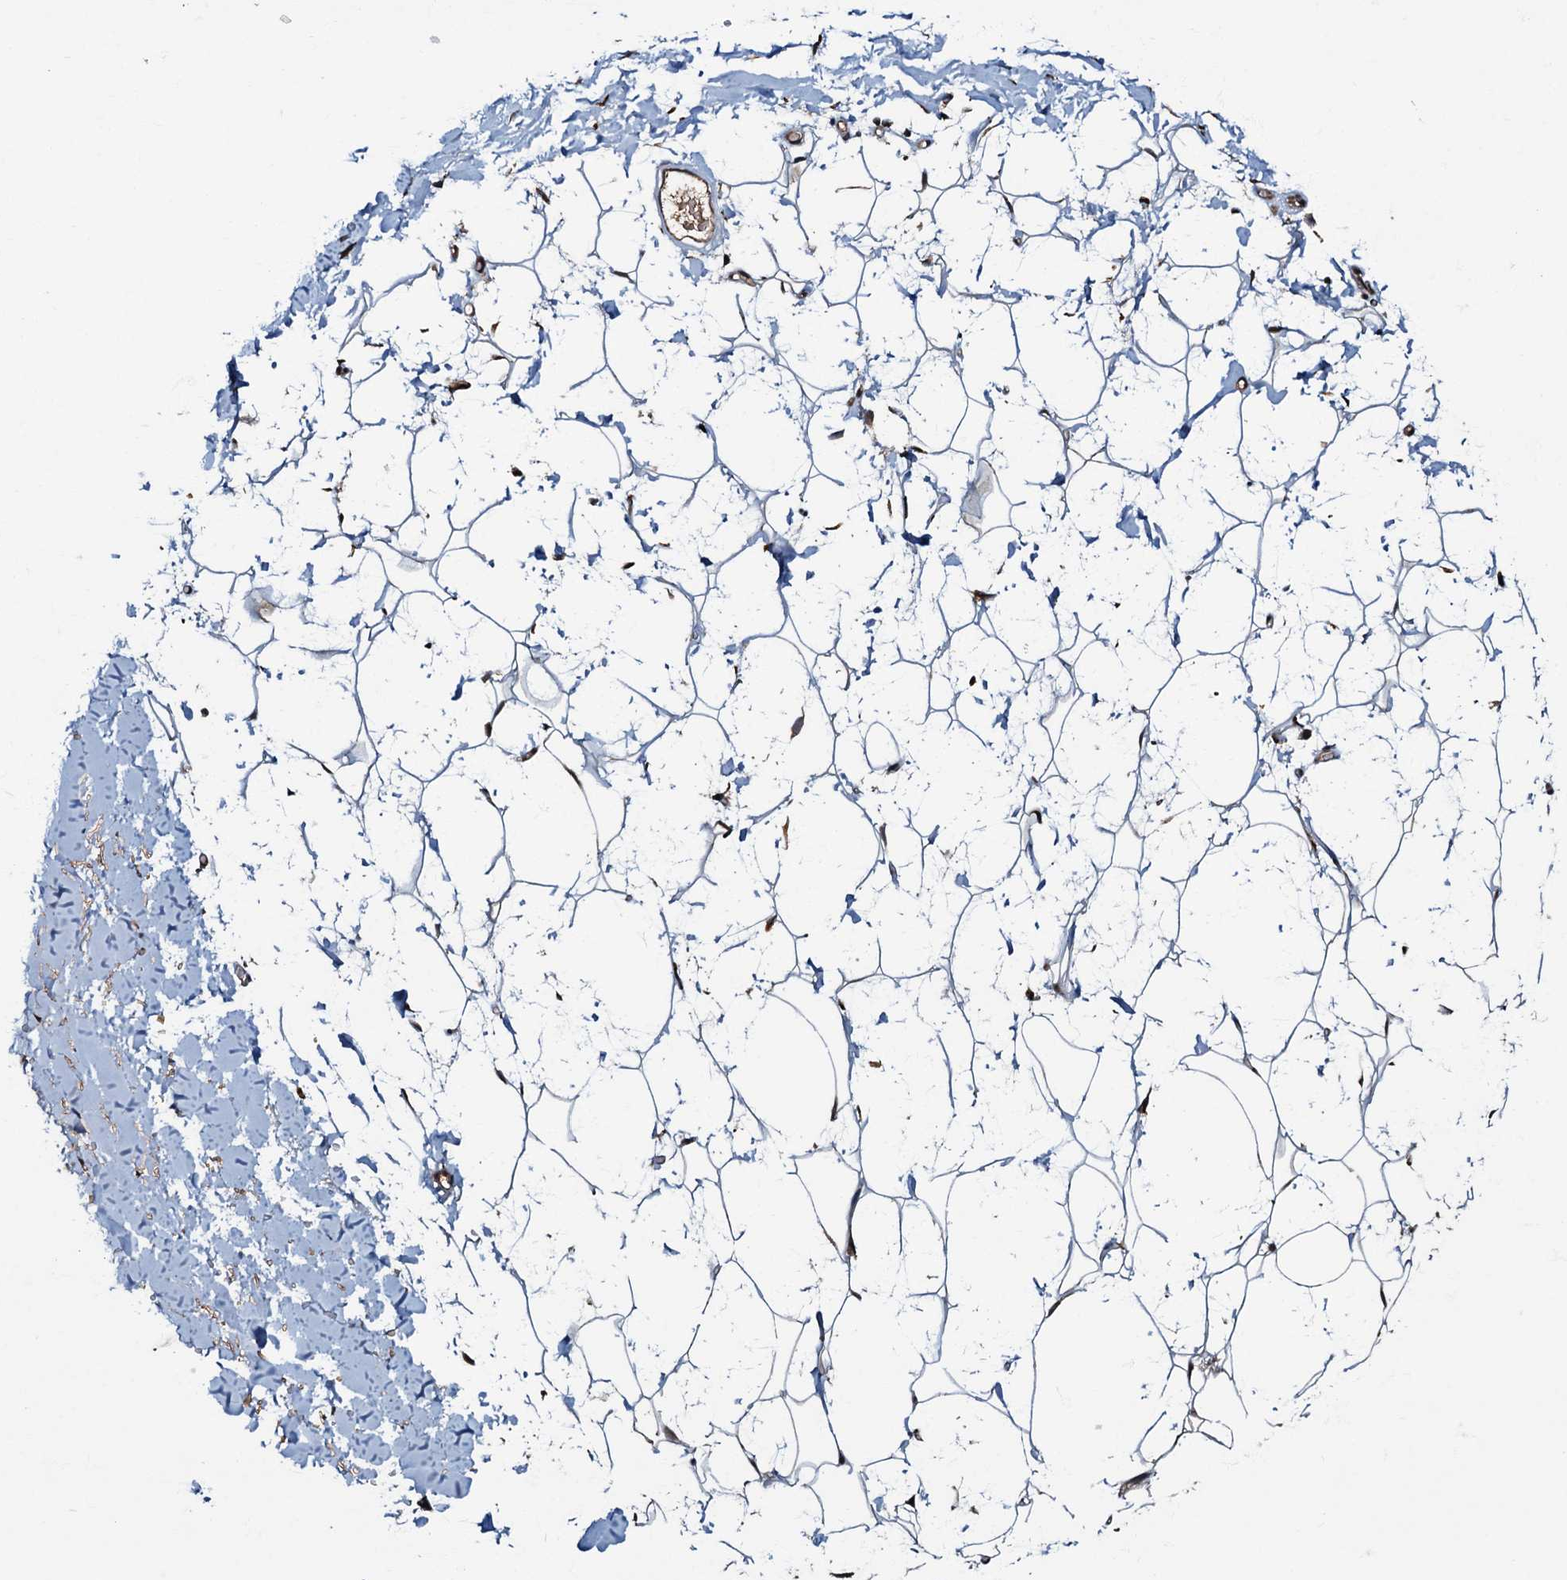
{"staining": {"intensity": "negative", "quantity": "none", "location": "none"}, "tissue": "adipose tissue", "cell_type": "Adipocytes", "image_type": "normal", "snomed": [{"axis": "morphology", "description": "Normal tissue, NOS"}, {"axis": "topography", "description": "Breast"}], "caption": "Immunohistochemical staining of benign adipose tissue demonstrates no significant expression in adipocytes.", "gene": "C18orf32", "patient": {"sex": "female", "age": 26}}